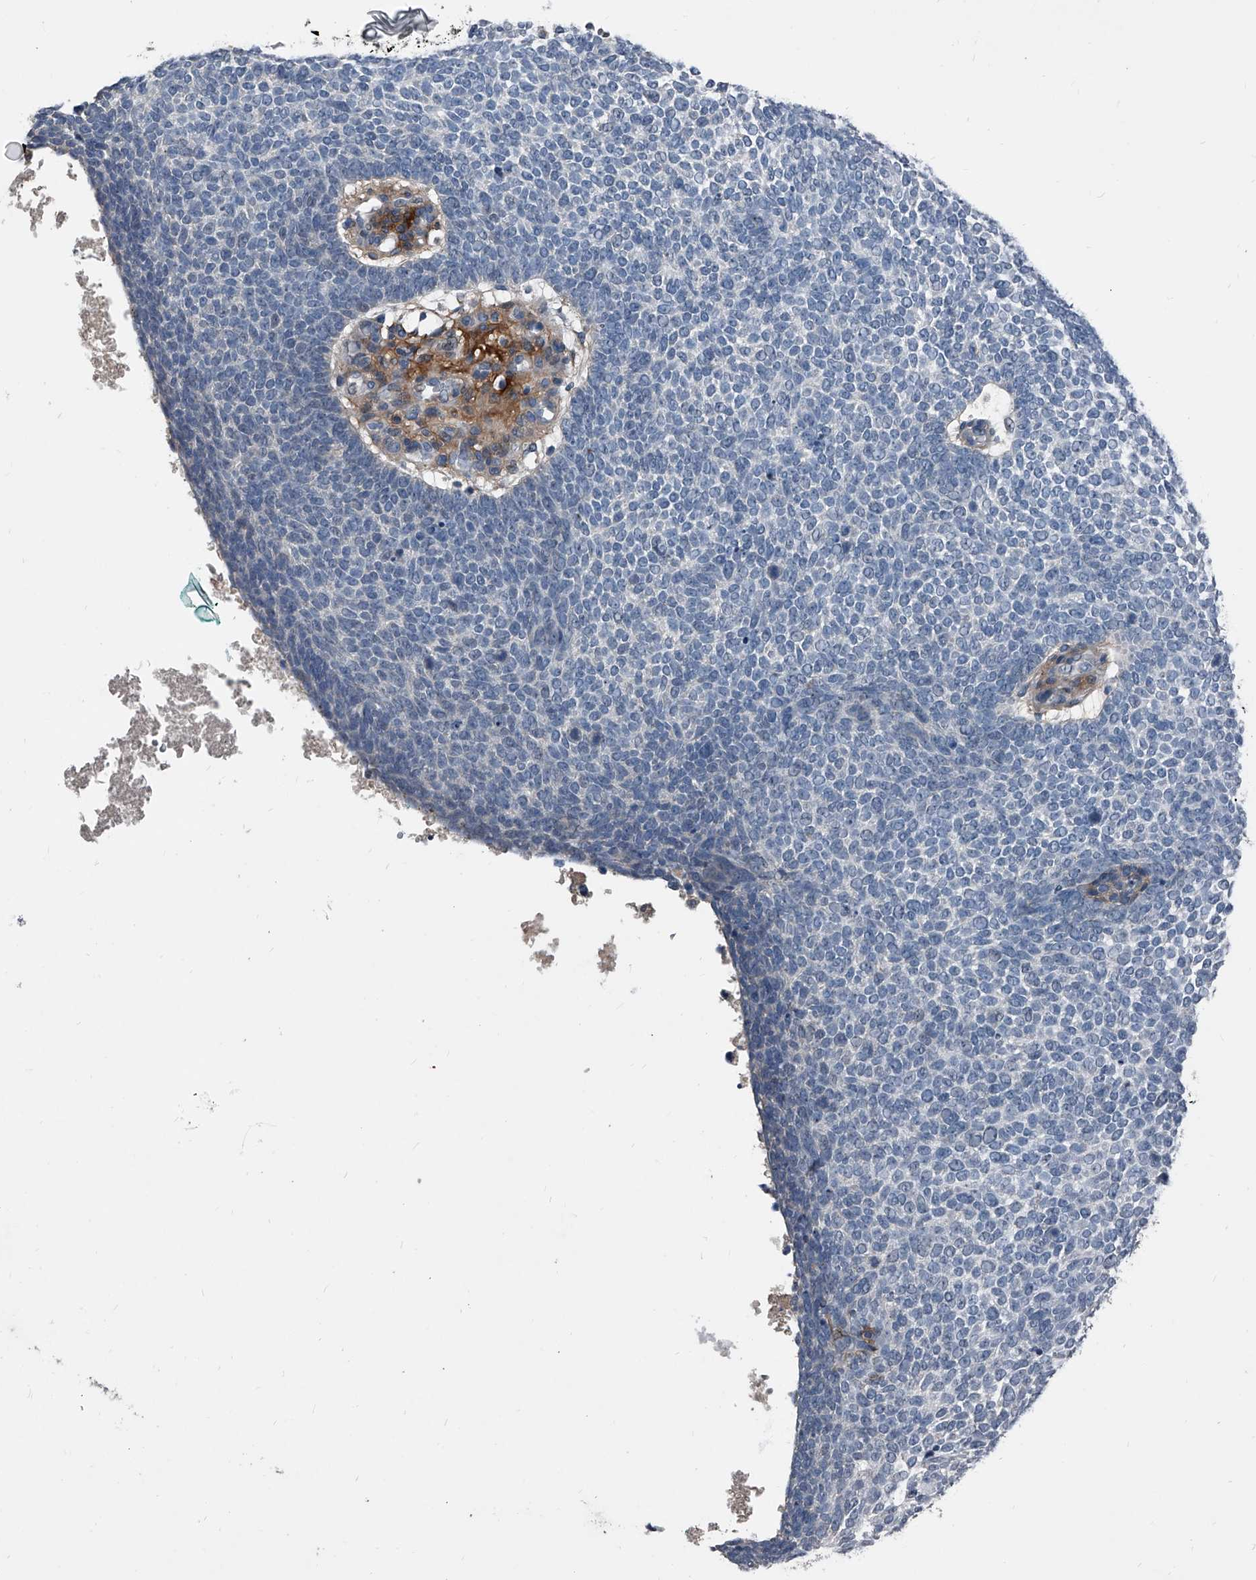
{"staining": {"intensity": "negative", "quantity": "none", "location": "none"}, "tissue": "skin cancer", "cell_type": "Tumor cells", "image_type": "cancer", "snomed": [{"axis": "morphology", "description": "Basal cell carcinoma"}, {"axis": "topography", "description": "Skin"}], "caption": "Immunohistochemistry photomicrograph of neoplastic tissue: skin cancer stained with DAB (3,3'-diaminobenzidine) reveals no significant protein staining in tumor cells.", "gene": "PHACTR1", "patient": {"sex": "female", "age": 81}}